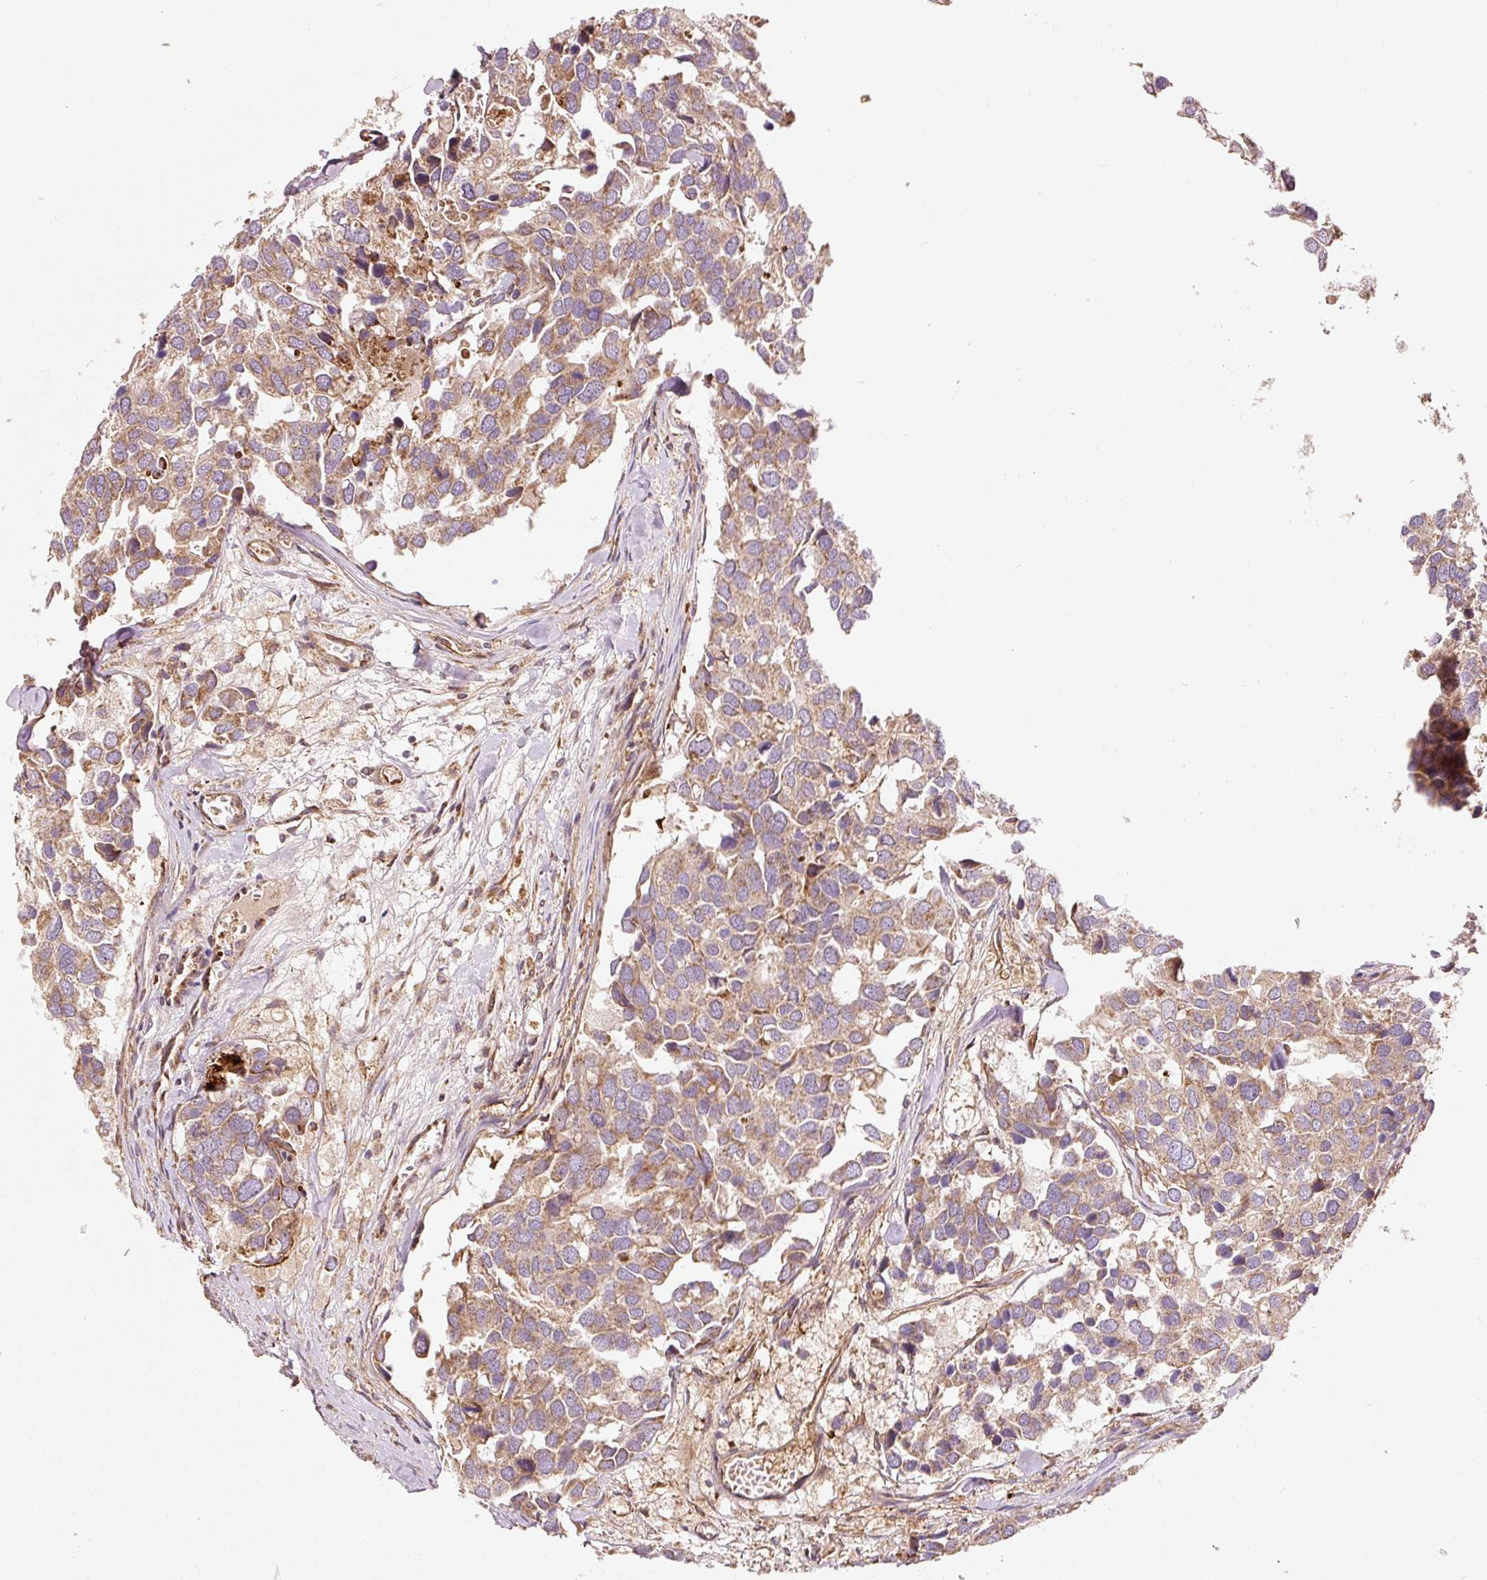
{"staining": {"intensity": "moderate", "quantity": ">75%", "location": "cytoplasmic/membranous"}, "tissue": "breast cancer", "cell_type": "Tumor cells", "image_type": "cancer", "snomed": [{"axis": "morphology", "description": "Duct carcinoma"}, {"axis": "topography", "description": "Breast"}], "caption": "Protein expression analysis of breast cancer (invasive ductal carcinoma) displays moderate cytoplasmic/membranous expression in about >75% of tumor cells. The staining was performed using DAB, with brown indicating positive protein expression. Nuclei are stained blue with hematoxylin.", "gene": "ISCU", "patient": {"sex": "female", "age": 83}}